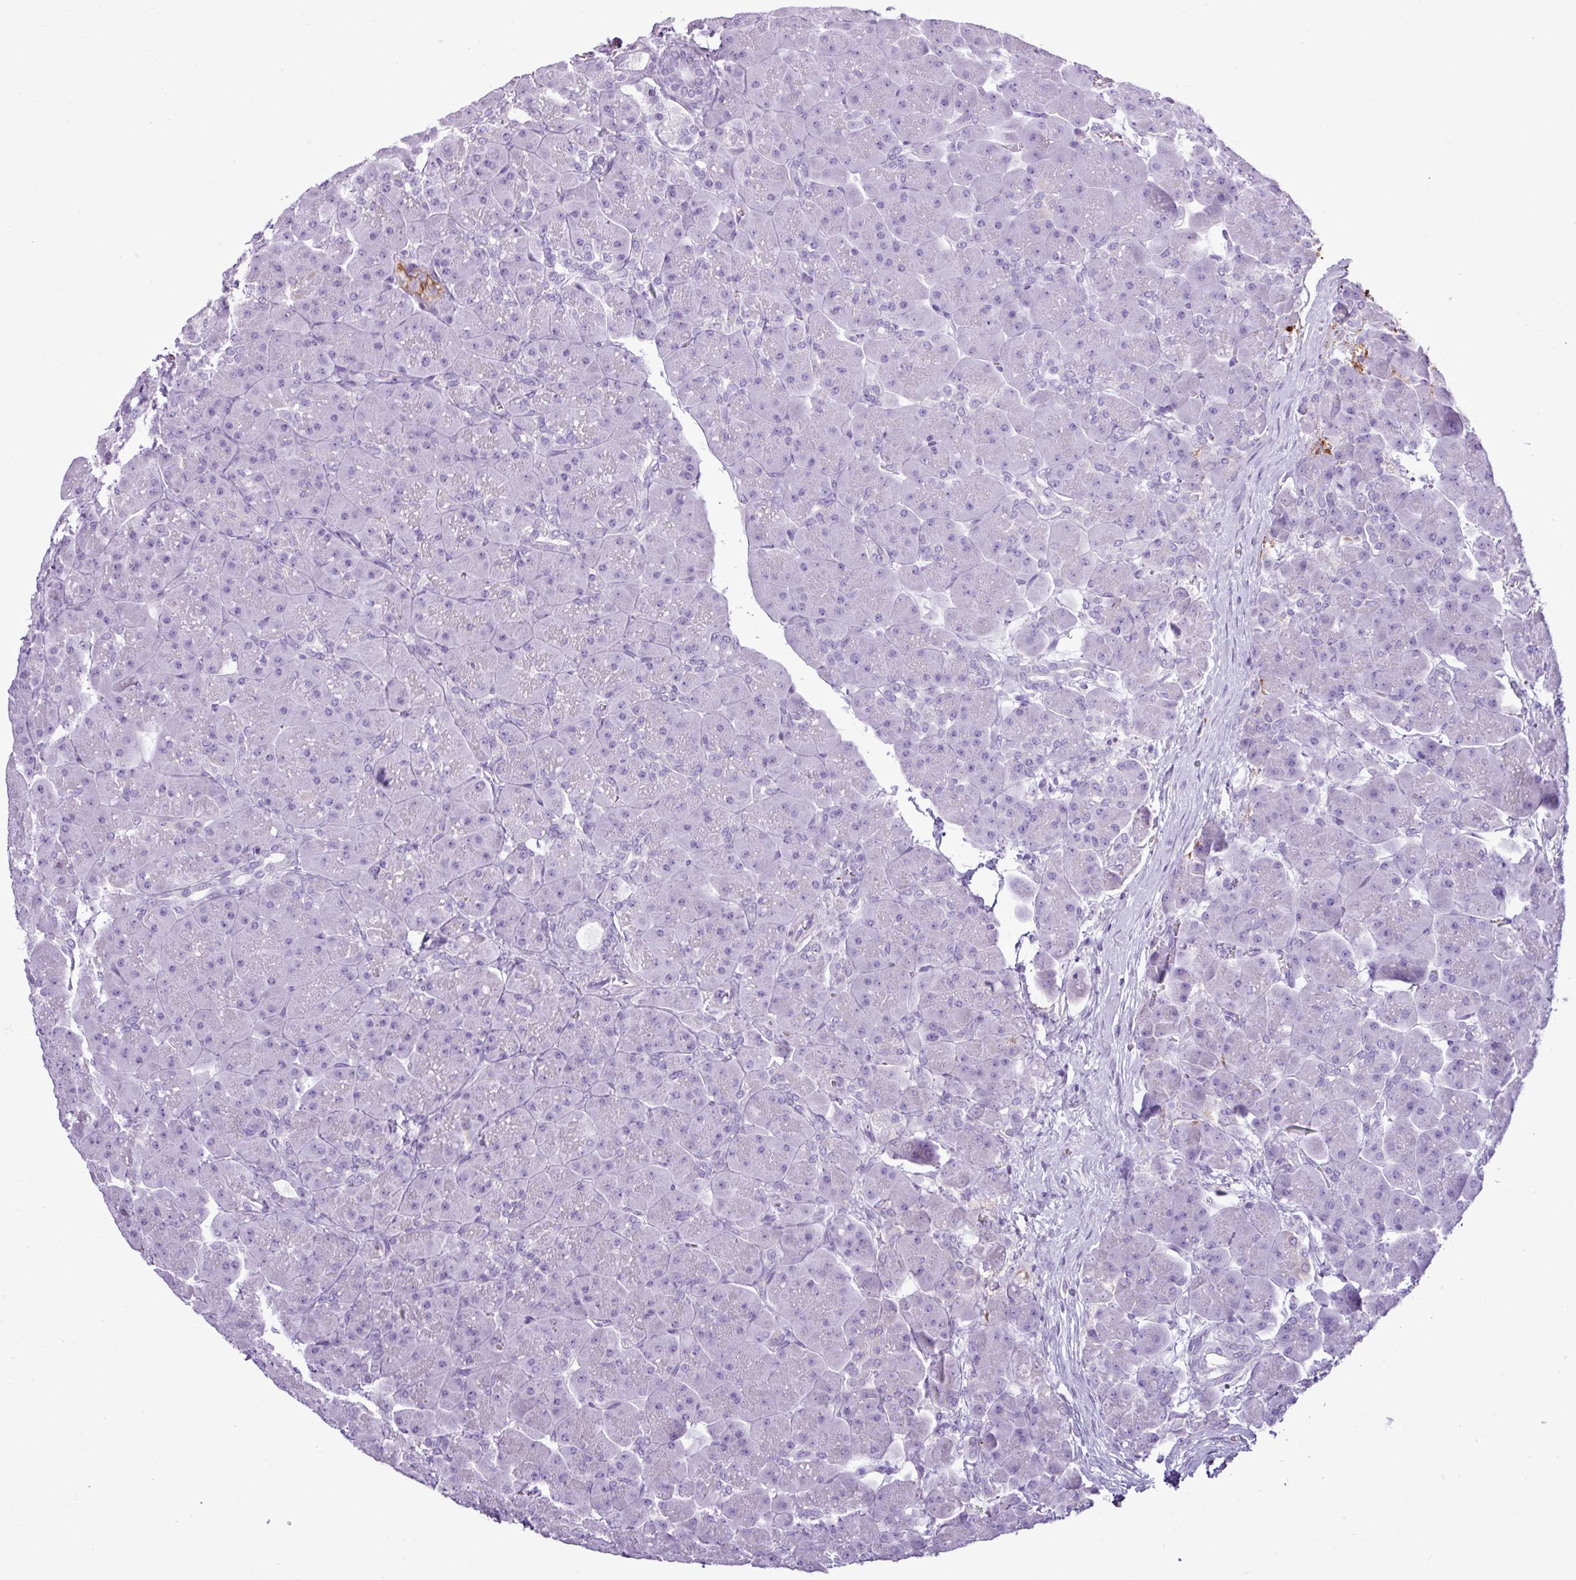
{"staining": {"intensity": "negative", "quantity": "none", "location": "none"}, "tissue": "pancreas", "cell_type": "Exocrine glandular cells", "image_type": "normal", "snomed": [{"axis": "morphology", "description": "Normal tissue, NOS"}, {"axis": "topography", "description": "Pancreas"}], "caption": "Immunohistochemistry image of normal pancreas stained for a protein (brown), which demonstrates no positivity in exocrine glandular cells.", "gene": "ALDH3A1", "patient": {"sex": "male", "age": 66}}